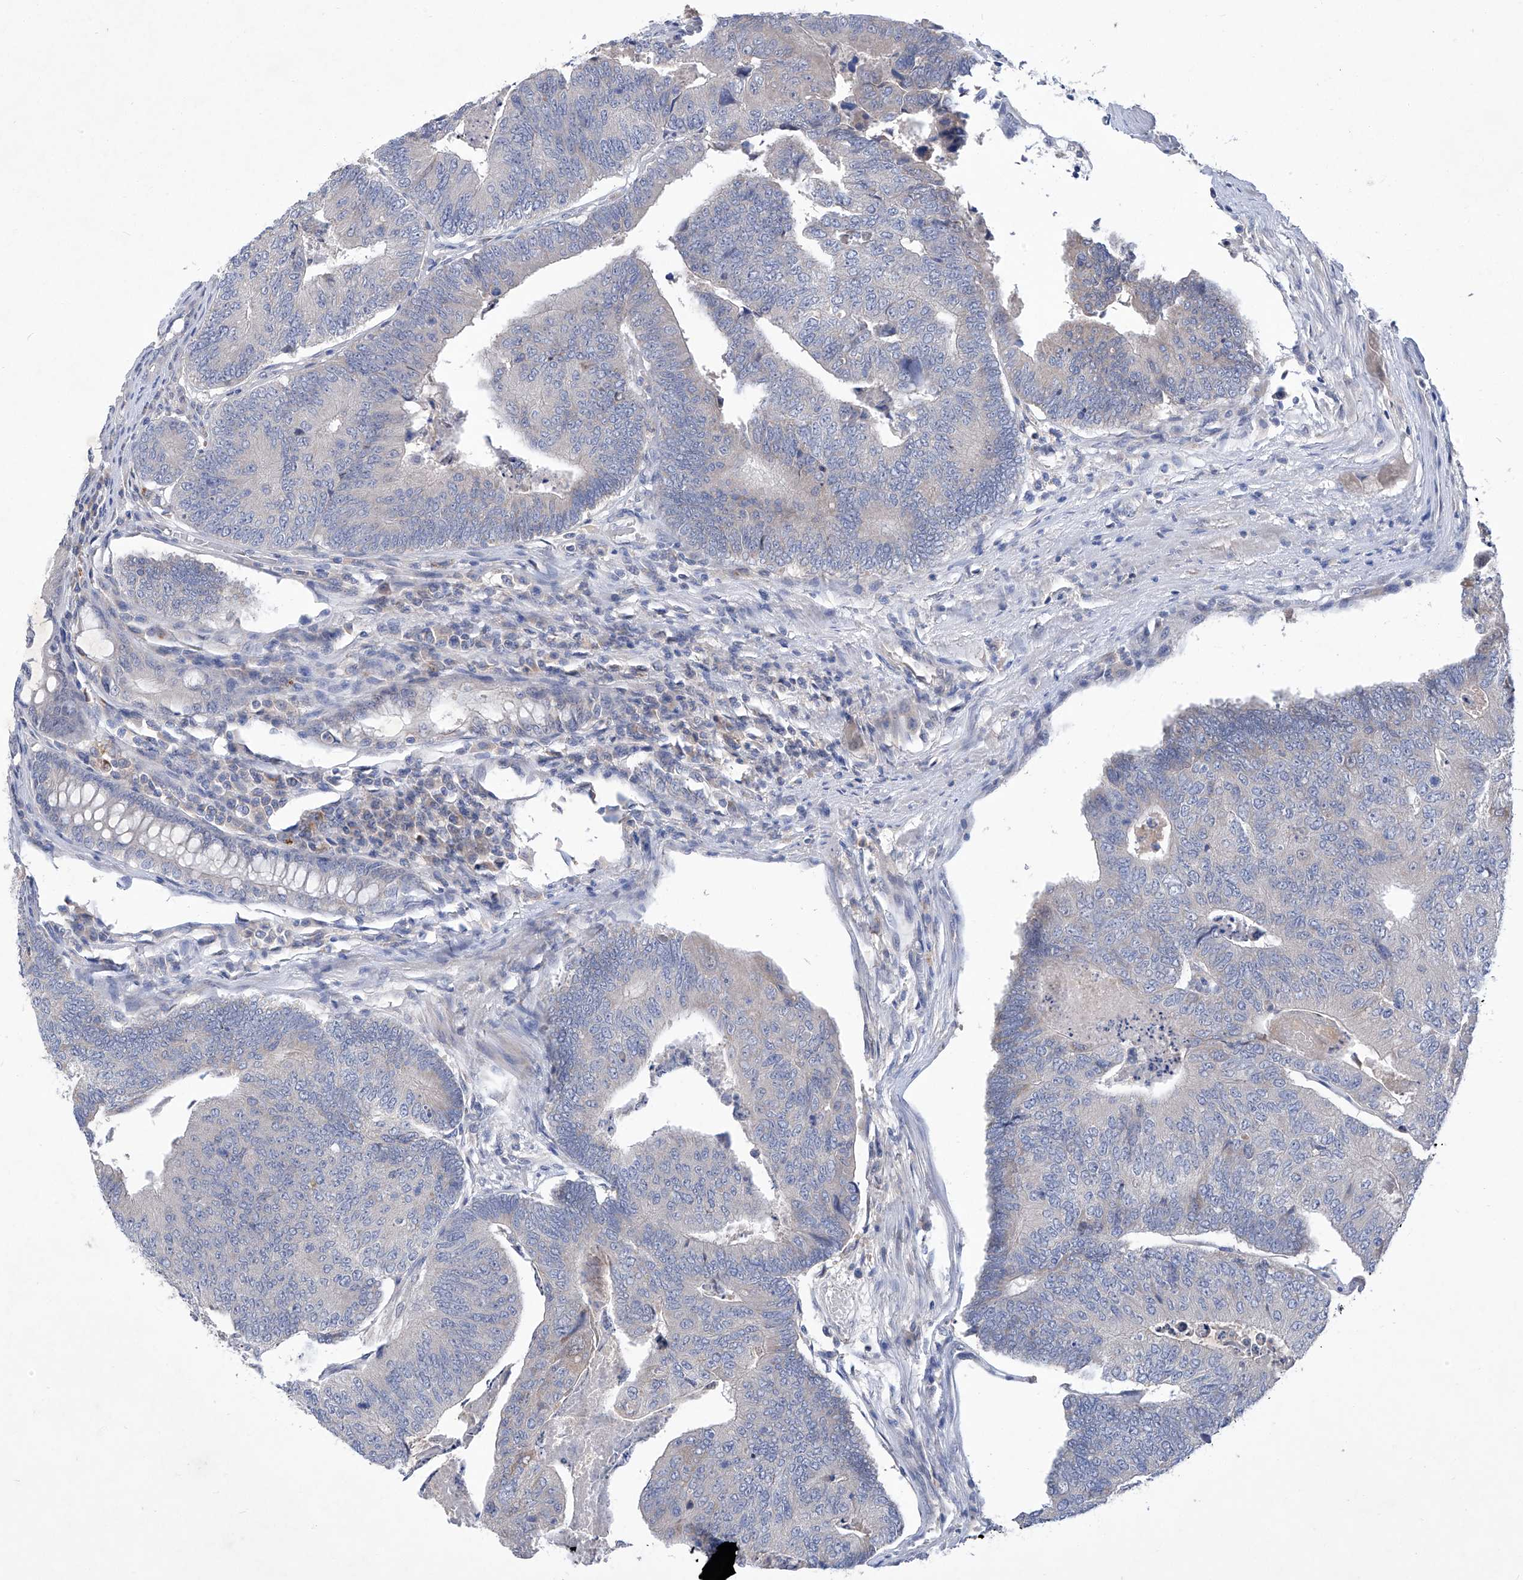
{"staining": {"intensity": "negative", "quantity": "none", "location": "none"}, "tissue": "colorectal cancer", "cell_type": "Tumor cells", "image_type": "cancer", "snomed": [{"axis": "morphology", "description": "Adenocarcinoma, NOS"}, {"axis": "topography", "description": "Colon"}], "caption": "DAB immunohistochemical staining of colorectal cancer (adenocarcinoma) exhibits no significant staining in tumor cells.", "gene": "SBK2", "patient": {"sex": "female", "age": 67}}